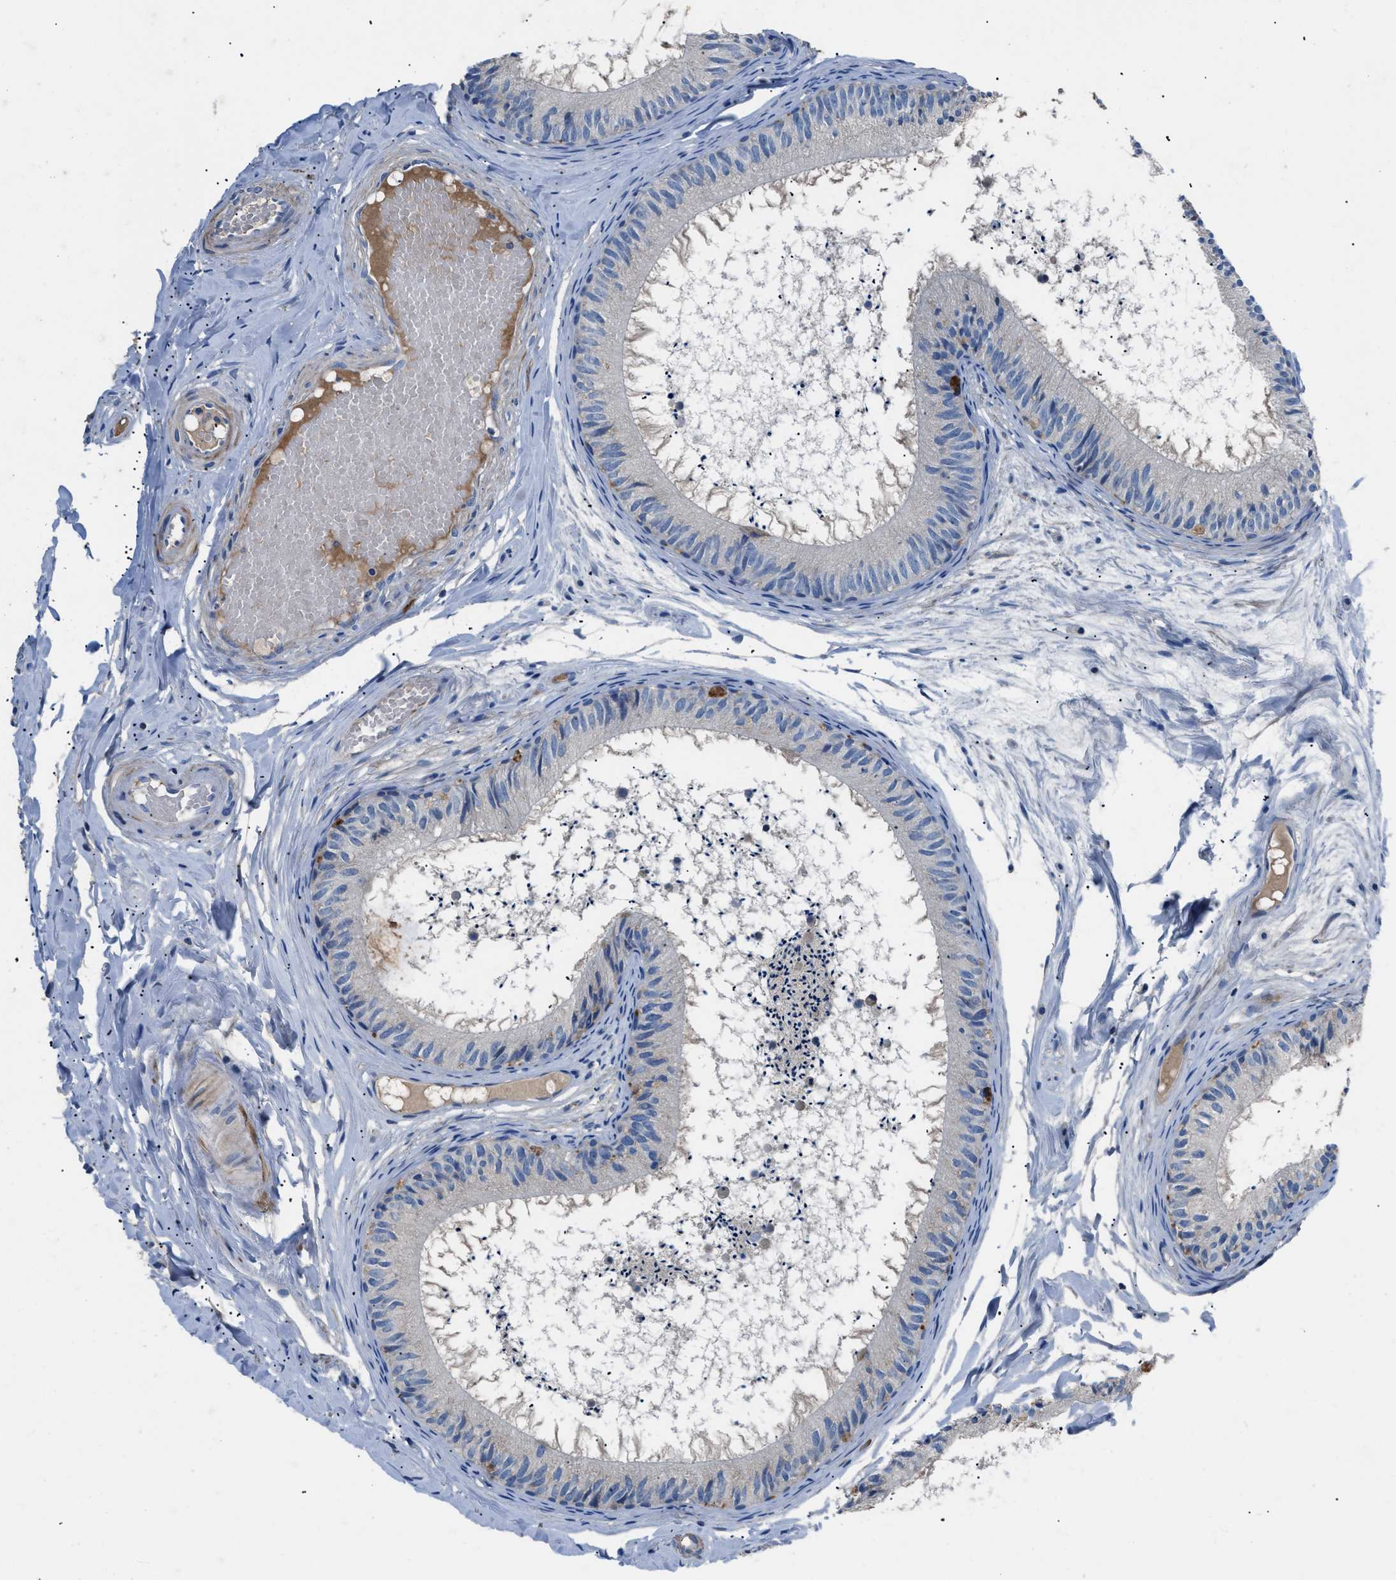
{"staining": {"intensity": "negative", "quantity": "none", "location": "none"}, "tissue": "epididymis", "cell_type": "Glandular cells", "image_type": "normal", "snomed": [{"axis": "morphology", "description": "Normal tissue, NOS"}, {"axis": "topography", "description": "Epididymis"}], "caption": "Immunohistochemical staining of benign human epididymis exhibits no significant staining in glandular cells. The staining was performed using DAB to visualize the protein expression in brown, while the nuclei were stained in blue with hematoxylin (Magnification: 20x).", "gene": "SGCZ", "patient": {"sex": "male", "age": 46}}